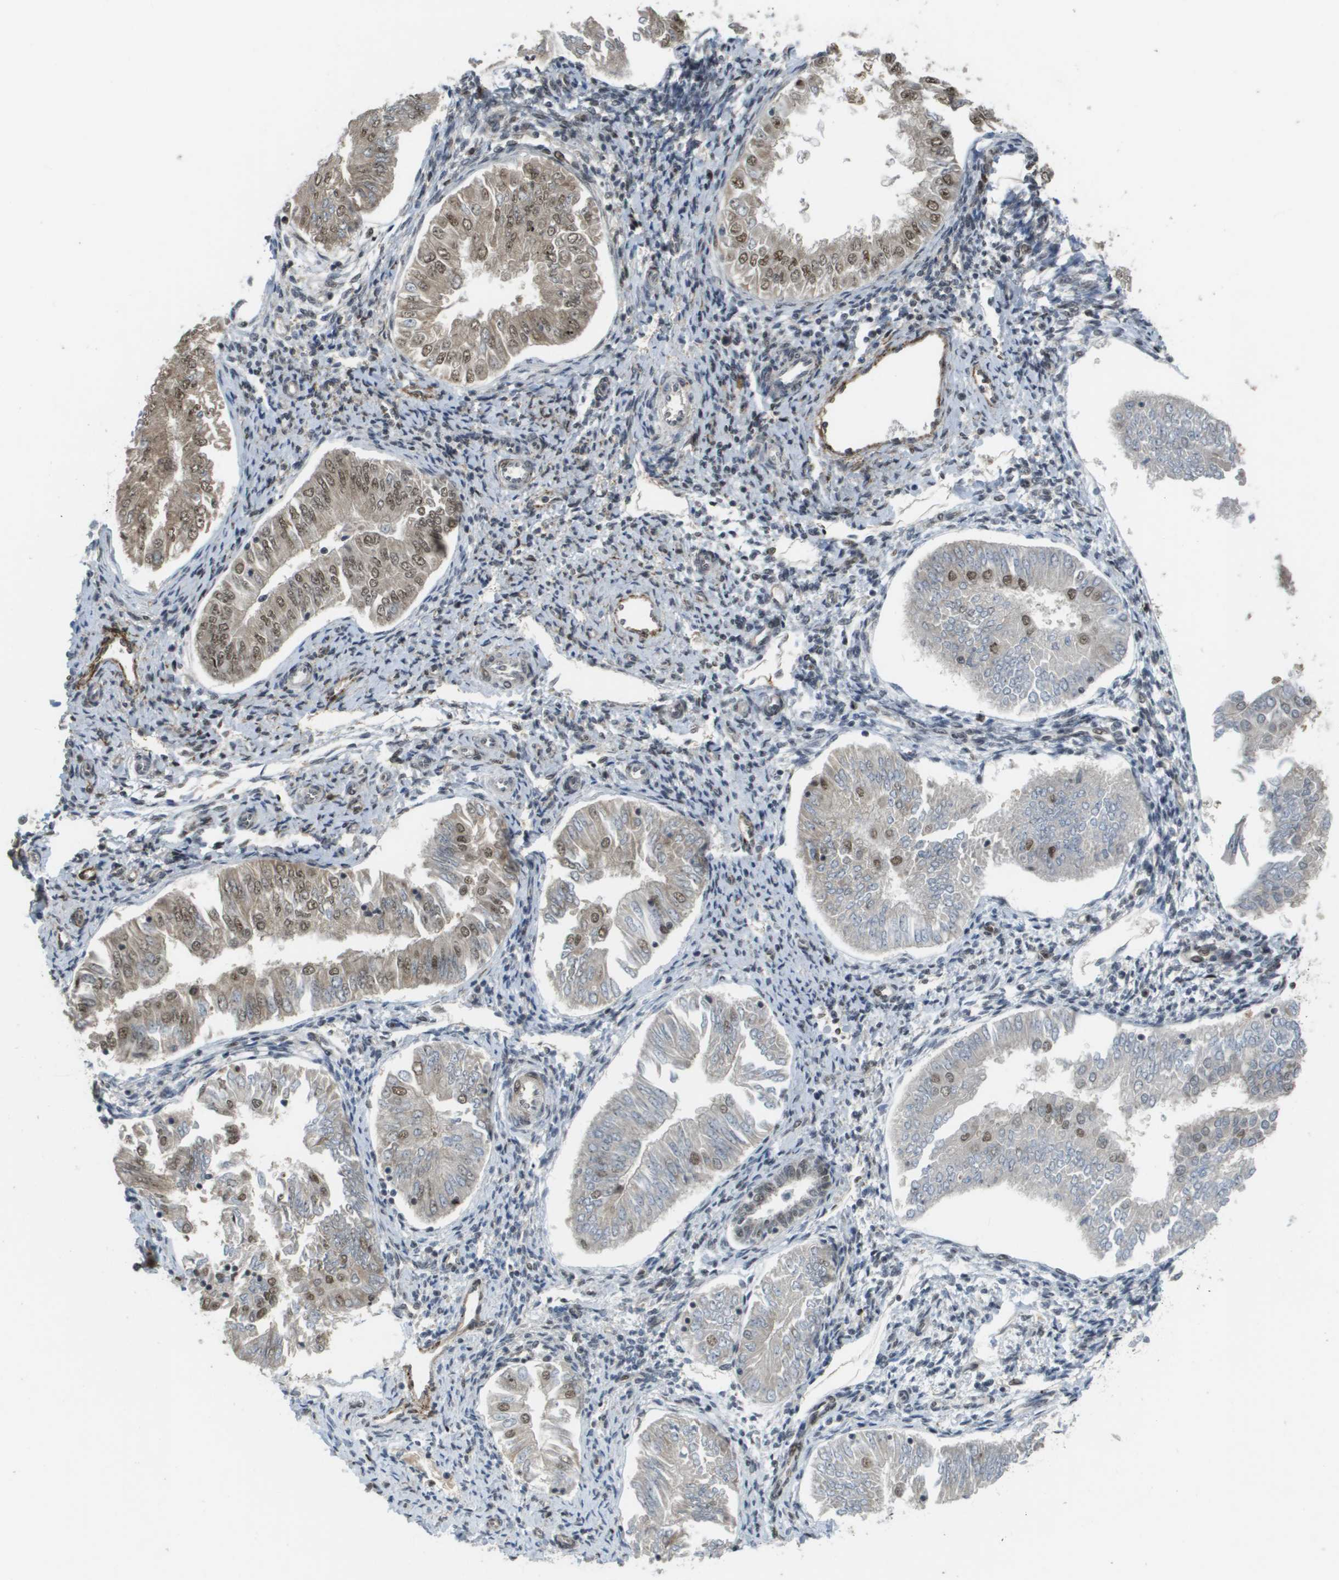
{"staining": {"intensity": "moderate", "quantity": "25%-75%", "location": "cytoplasmic/membranous,nuclear"}, "tissue": "endometrial cancer", "cell_type": "Tumor cells", "image_type": "cancer", "snomed": [{"axis": "morphology", "description": "Adenocarcinoma, NOS"}, {"axis": "topography", "description": "Endometrium"}], "caption": "Protein expression analysis of endometrial cancer demonstrates moderate cytoplasmic/membranous and nuclear positivity in about 25%-75% of tumor cells.", "gene": "KAT5", "patient": {"sex": "female", "age": 53}}